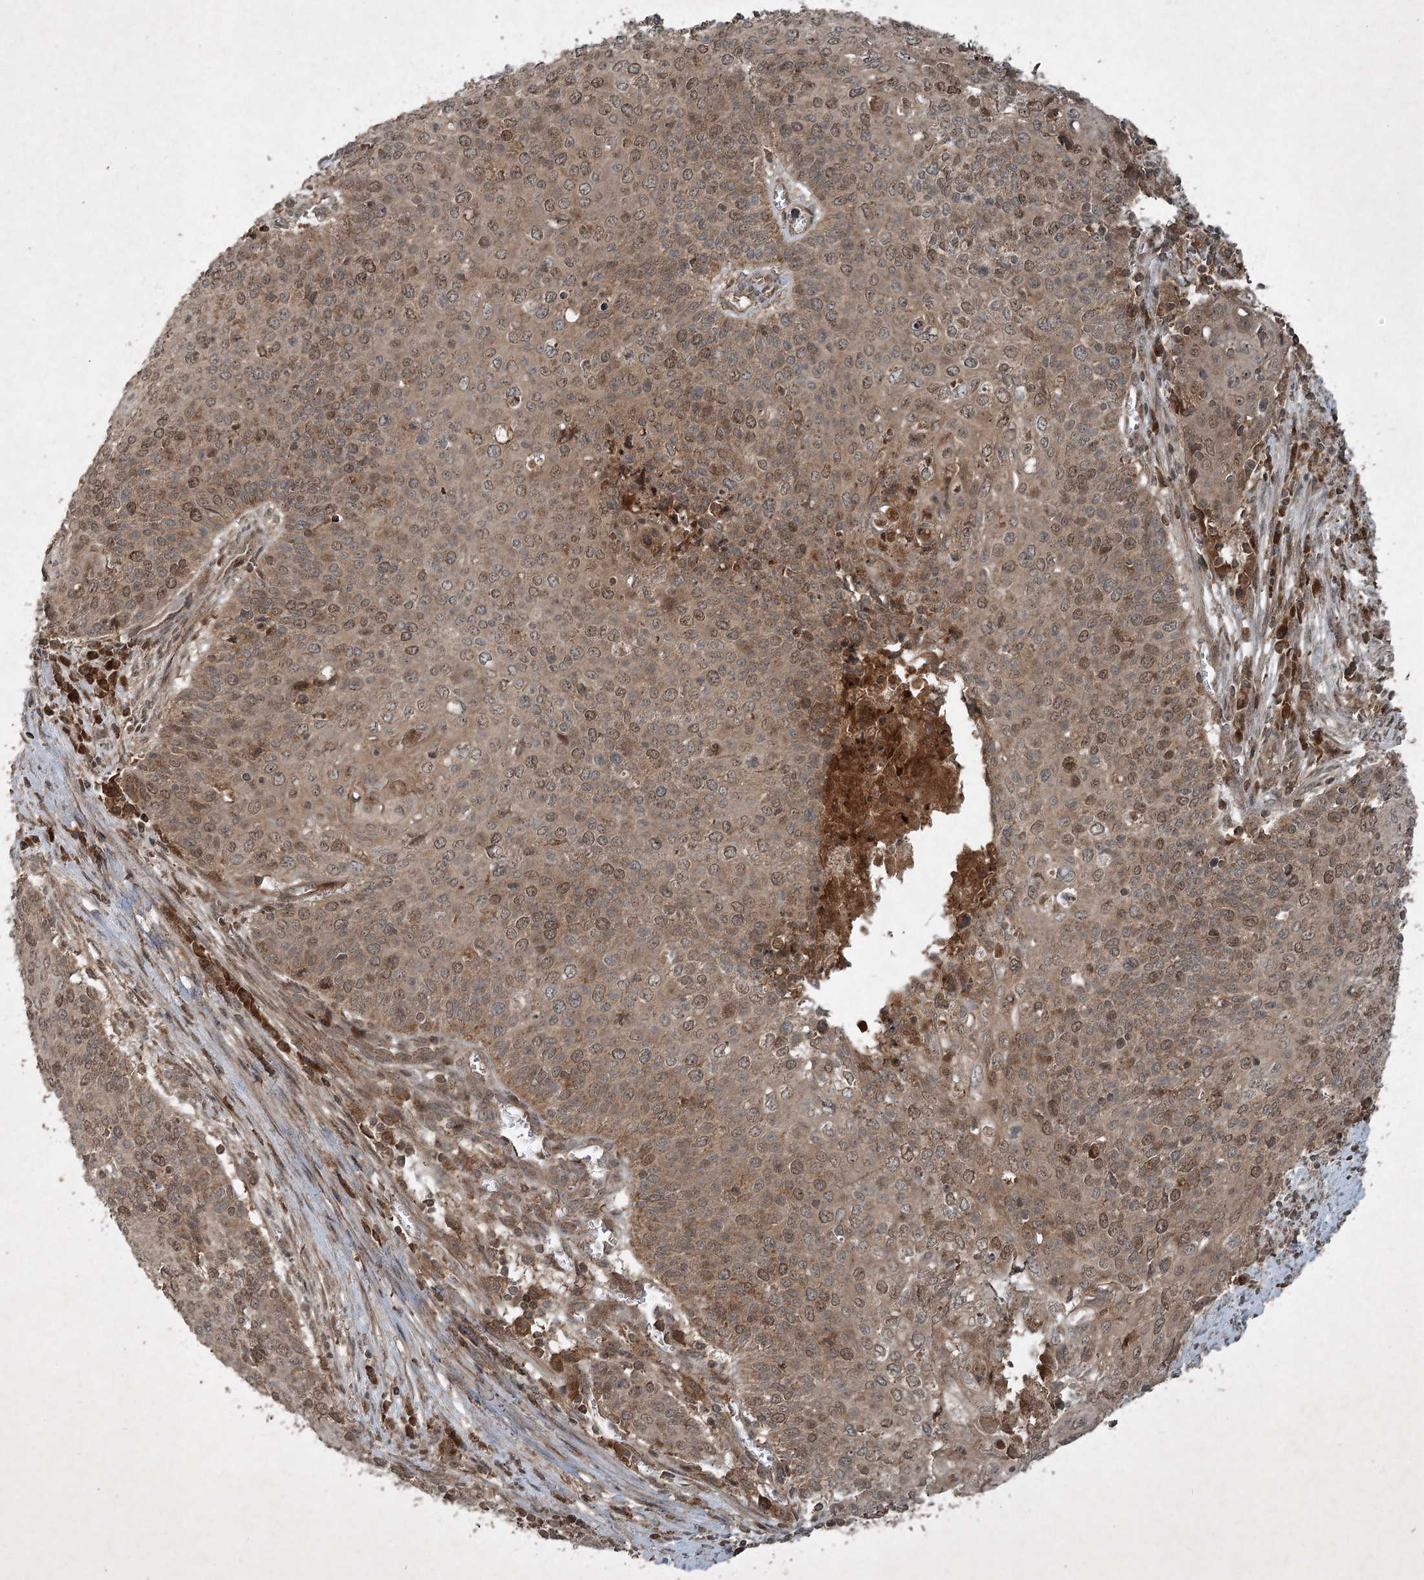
{"staining": {"intensity": "moderate", "quantity": ">75%", "location": "cytoplasmic/membranous,nuclear"}, "tissue": "cervical cancer", "cell_type": "Tumor cells", "image_type": "cancer", "snomed": [{"axis": "morphology", "description": "Squamous cell carcinoma, NOS"}, {"axis": "topography", "description": "Cervix"}], "caption": "Protein analysis of cervical squamous cell carcinoma tissue displays moderate cytoplasmic/membranous and nuclear expression in approximately >75% of tumor cells.", "gene": "UNC93A", "patient": {"sex": "female", "age": 39}}